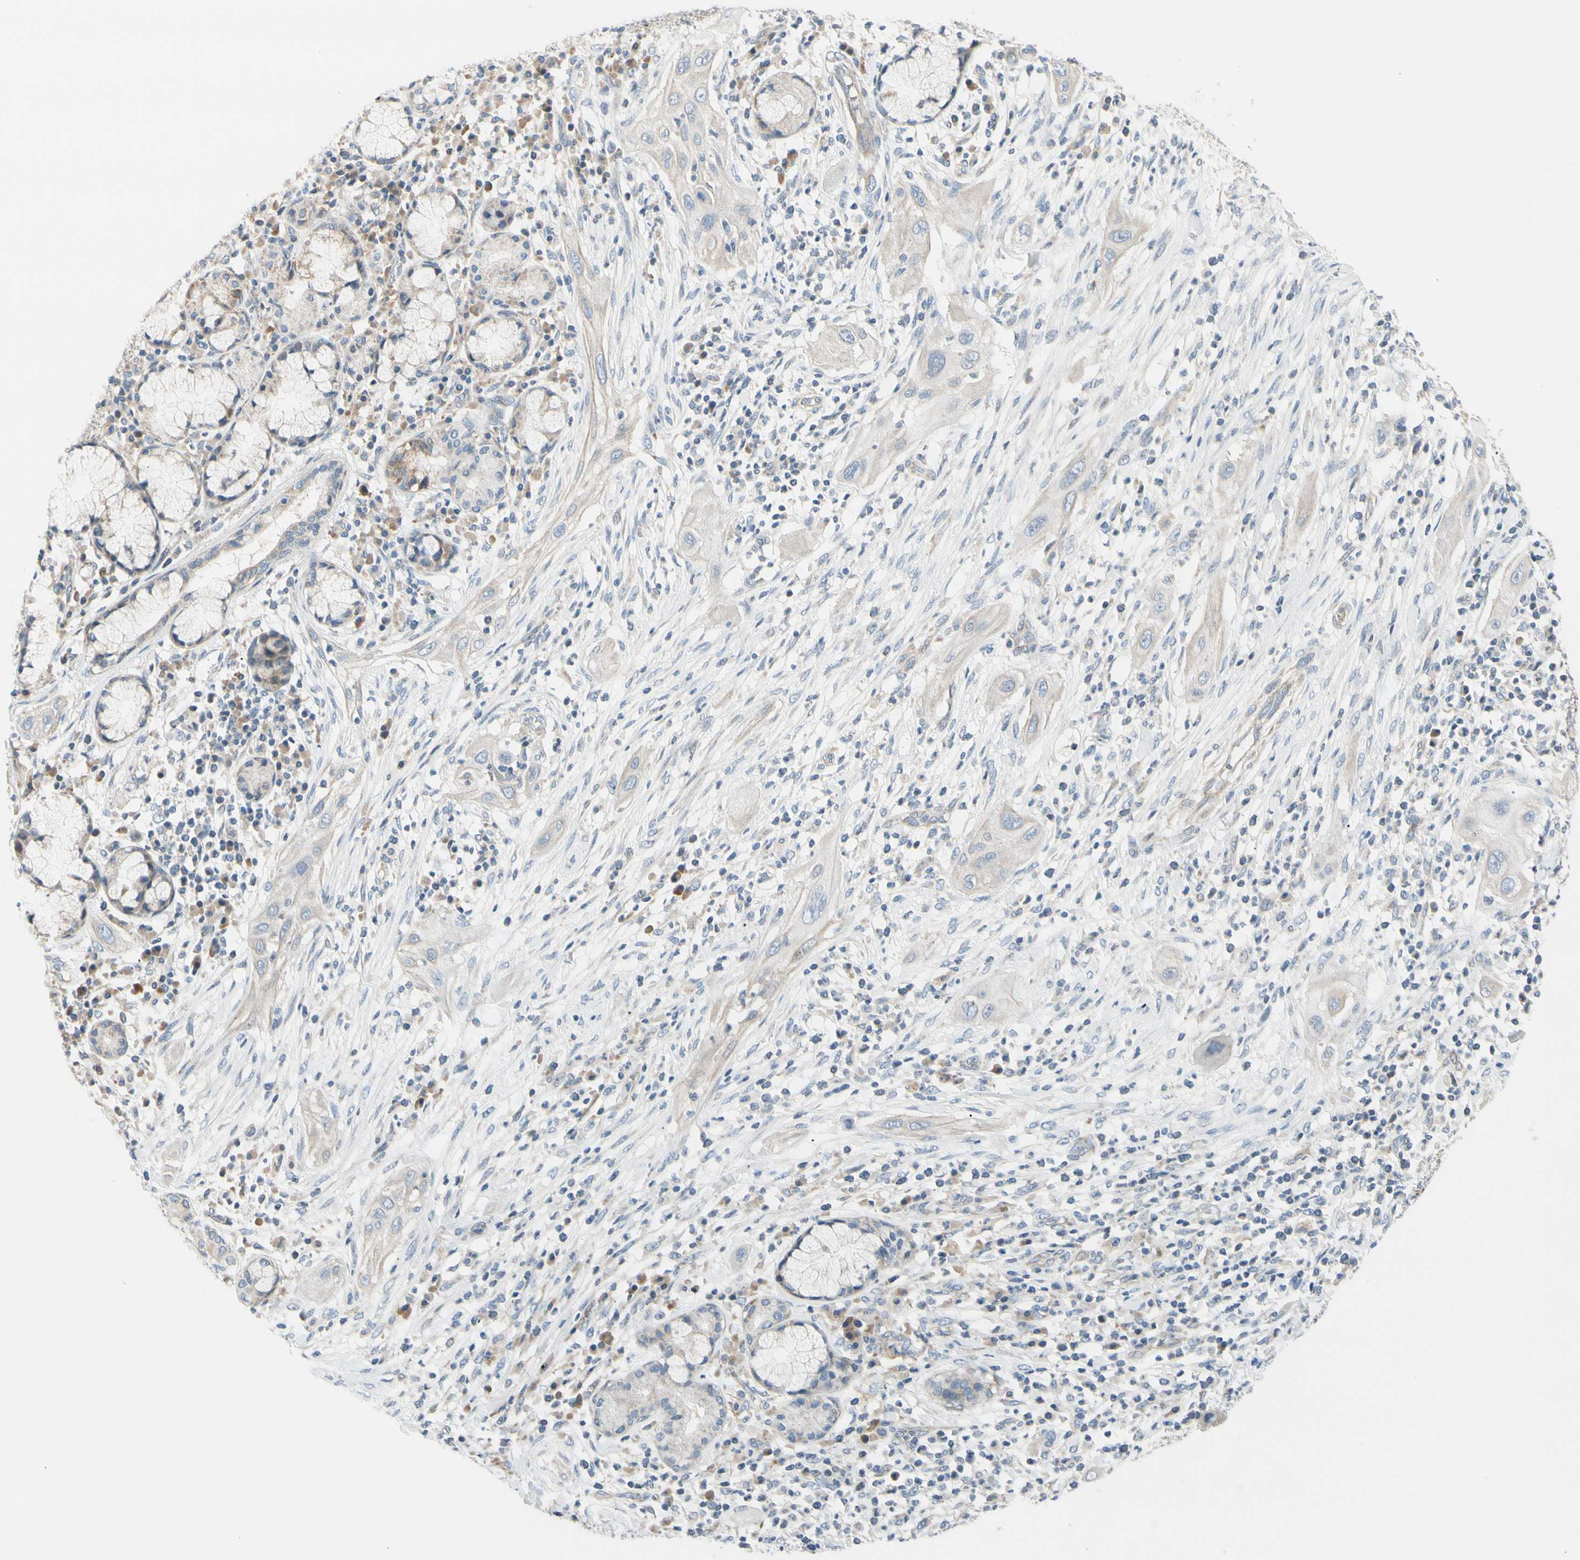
{"staining": {"intensity": "weak", "quantity": ">75%", "location": "cytoplasmic/membranous"}, "tissue": "lung cancer", "cell_type": "Tumor cells", "image_type": "cancer", "snomed": [{"axis": "morphology", "description": "Squamous cell carcinoma, NOS"}, {"axis": "topography", "description": "Lung"}], "caption": "Lung squamous cell carcinoma stained with immunohistochemistry displays weak cytoplasmic/membranous positivity in about >75% of tumor cells.", "gene": "EPHA3", "patient": {"sex": "female", "age": 47}}